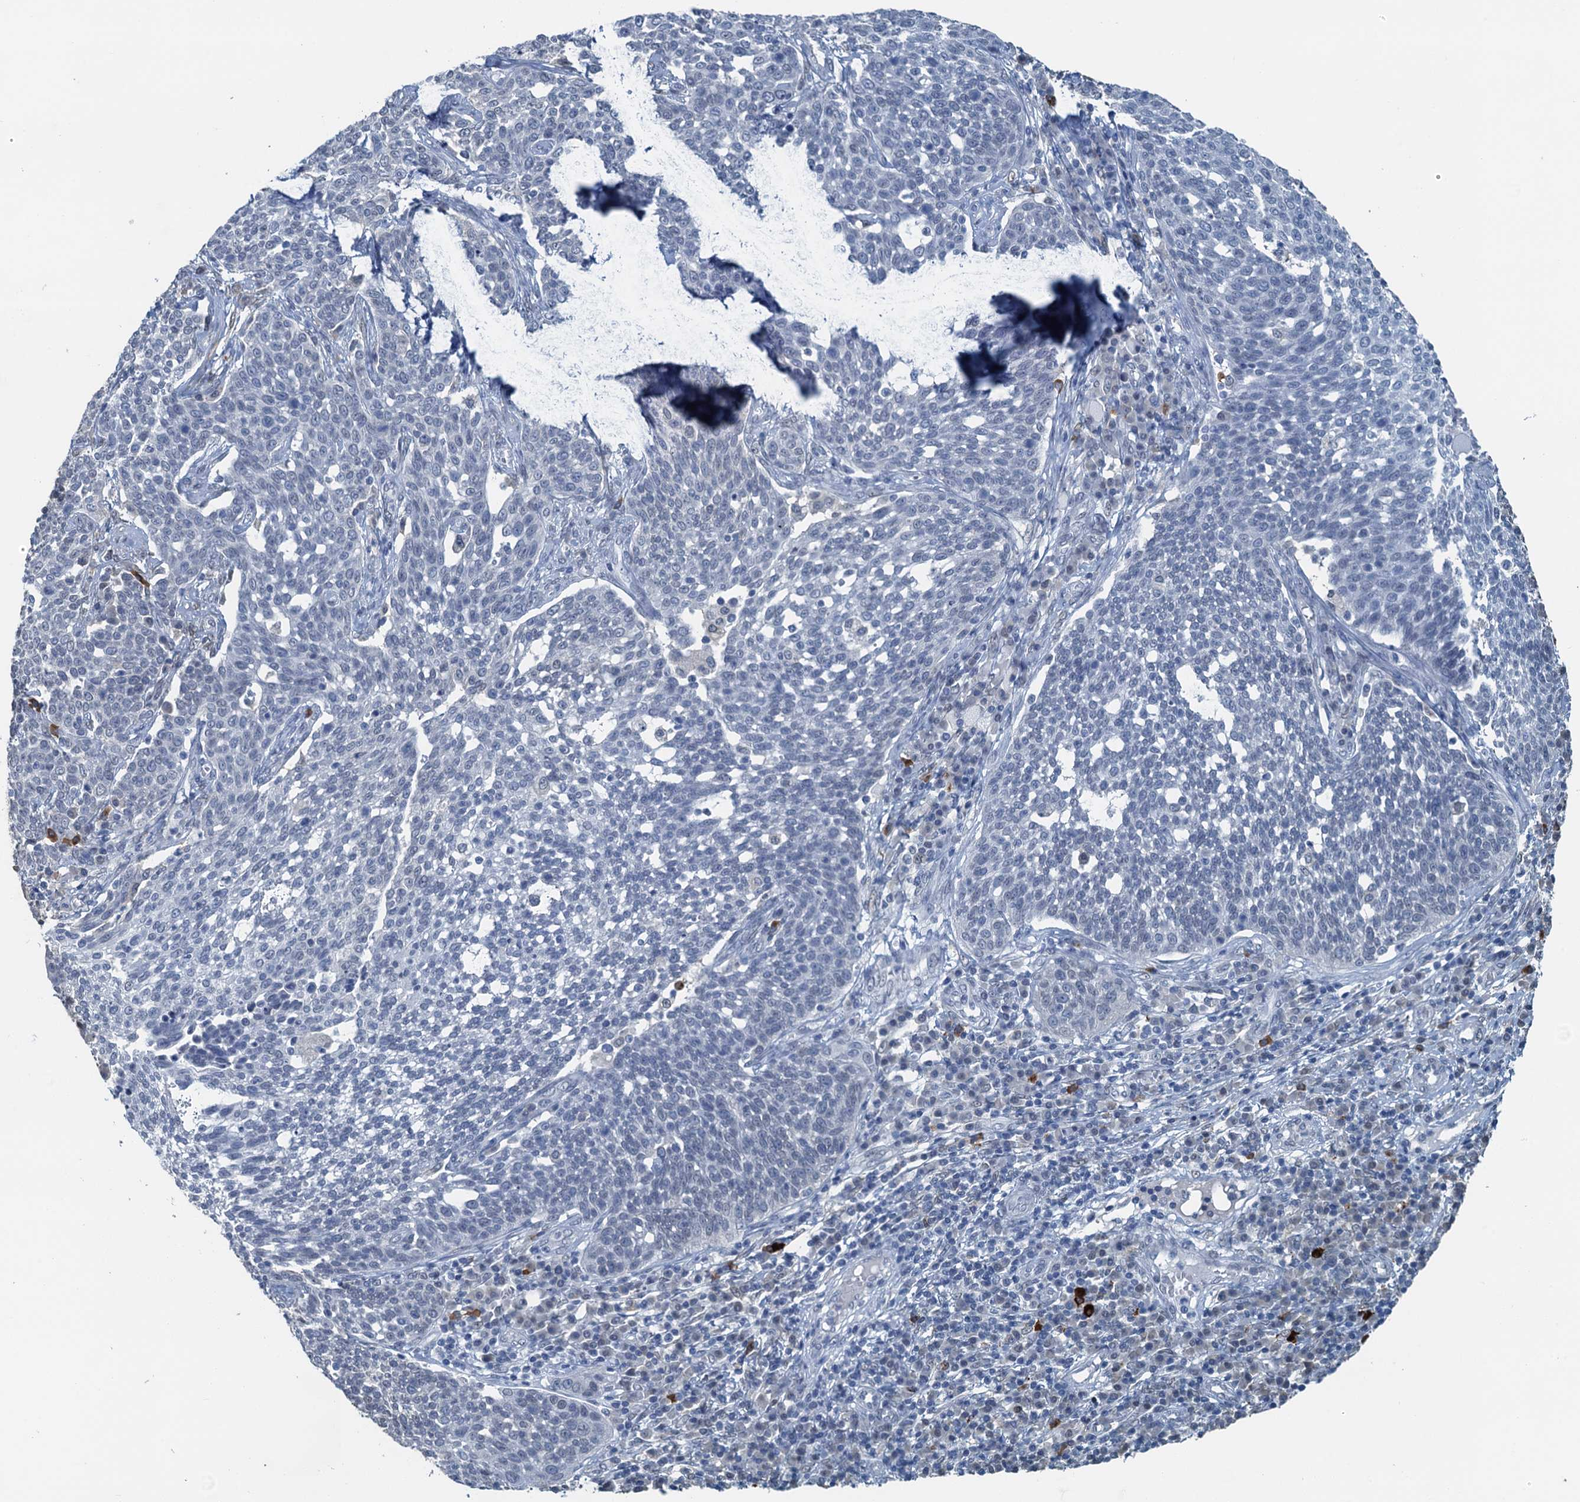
{"staining": {"intensity": "negative", "quantity": "none", "location": "none"}, "tissue": "cervical cancer", "cell_type": "Tumor cells", "image_type": "cancer", "snomed": [{"axis": "morphology", "description": "Squamous cell carcinoma, NOS"}, {"axis": "topography", "description": "Cervix"}], "caption": "Tumor cells show no significant staining in cervical squamous cell carcinoma.", "gene": "AHCY", "patient": {"sex": "female", "age": 34}}